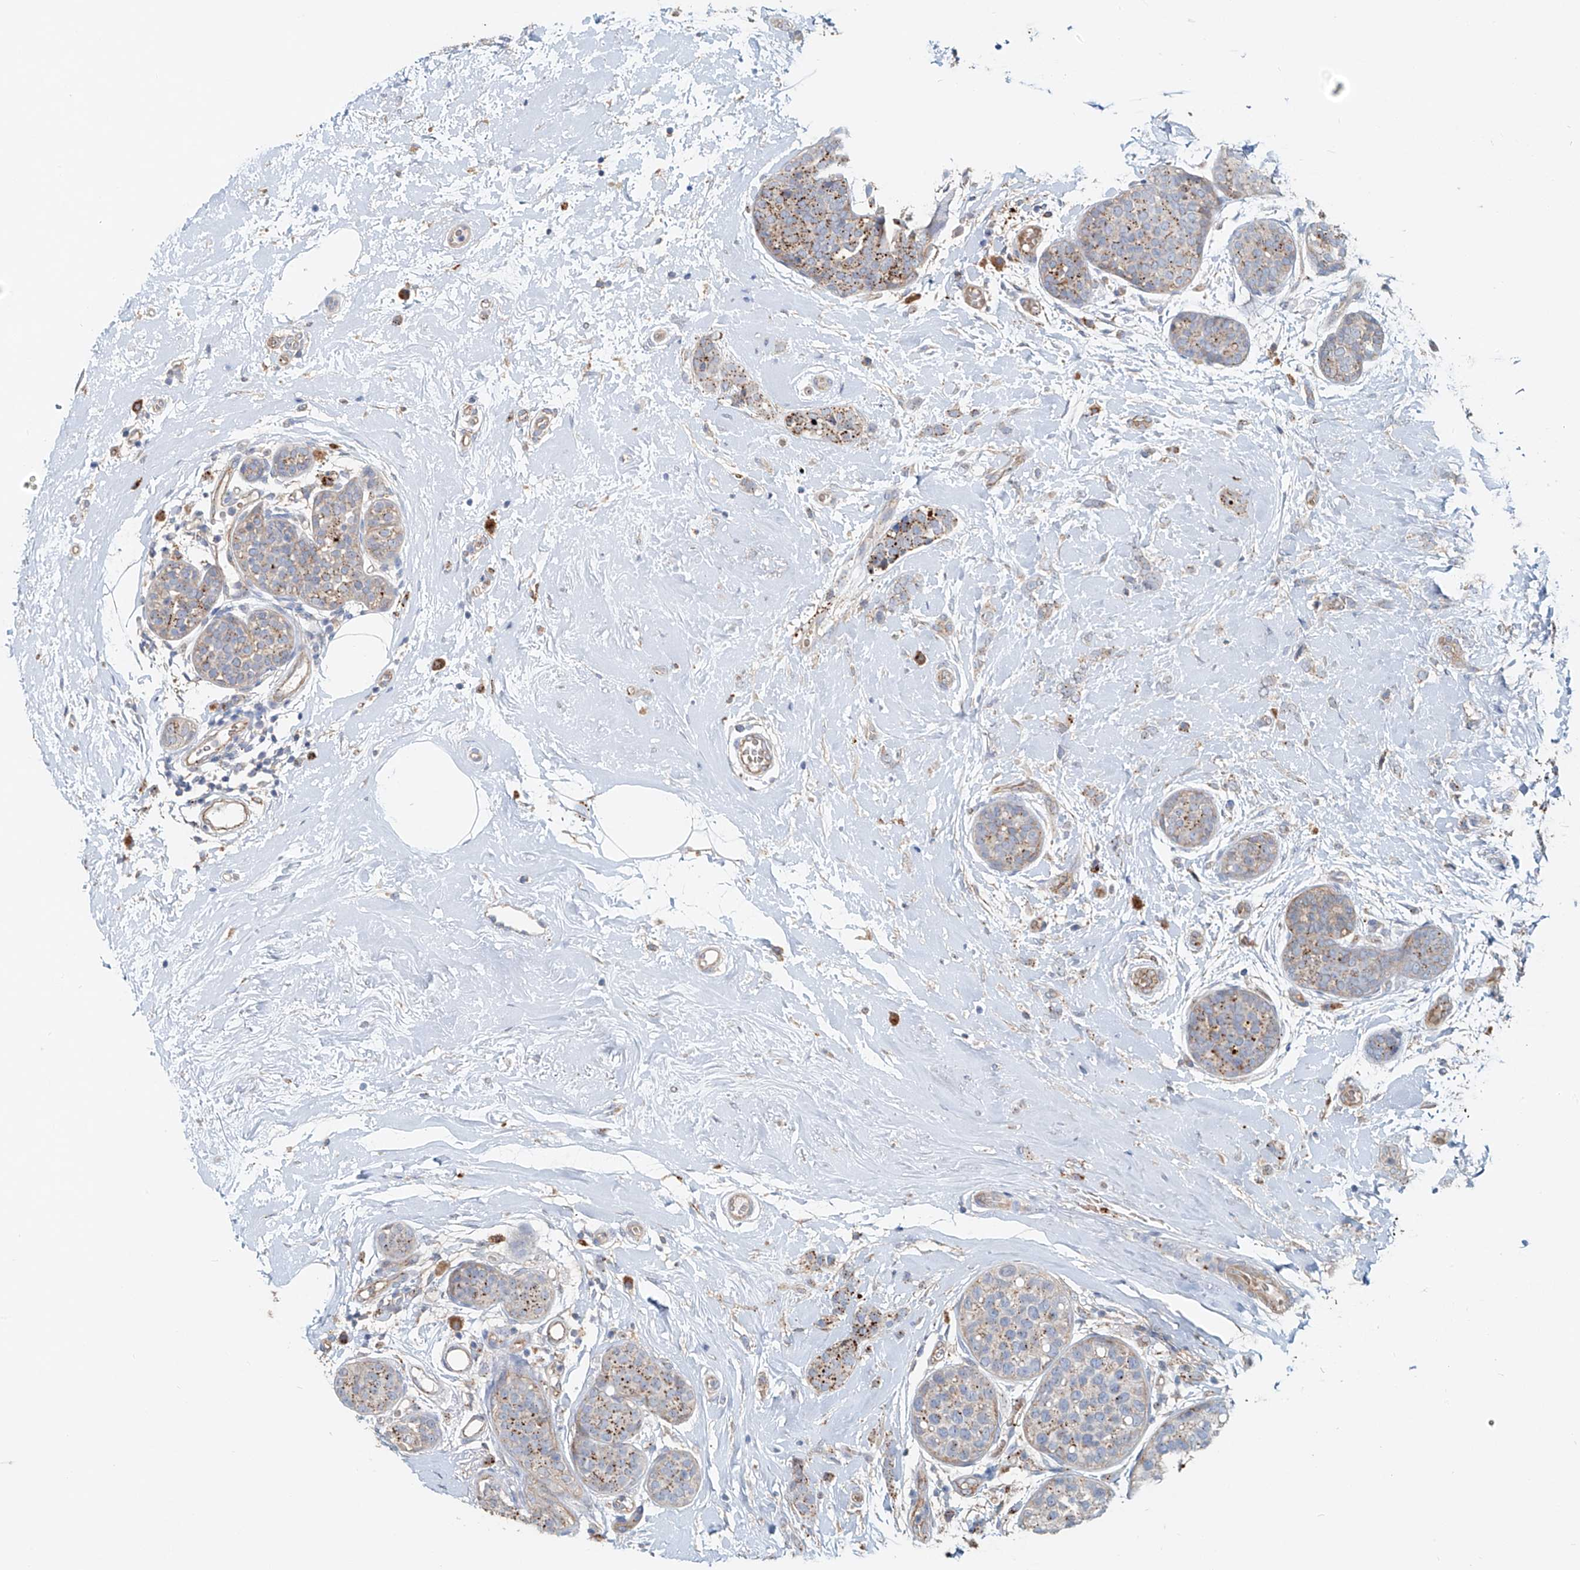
{"staining": {"intensity": "moderate", "quantity": "25%-75%", "location": "cytoplasmic/membranous"}, "tissue": "breast cancer", "cell_type": "Tumor cells", "image_type": "cancer", "snomed": [{"axis": "morphology", "description": "Lobular carcinoma, in situ"}, {"axis": "morphology", "description": "Lobular carcinoma"}, {"axis": "topography", "description": "Breast"}], "caption": "This histopathology image displays immunohistochemistry staining of breast cancer (lobular carcinoma in situ), with medium moderate cytoplasmic/membranous expression in about 25%-75% of tumor cells.", "gene": "TRIM47", "patient": {"sex": "female", "age": 41}}